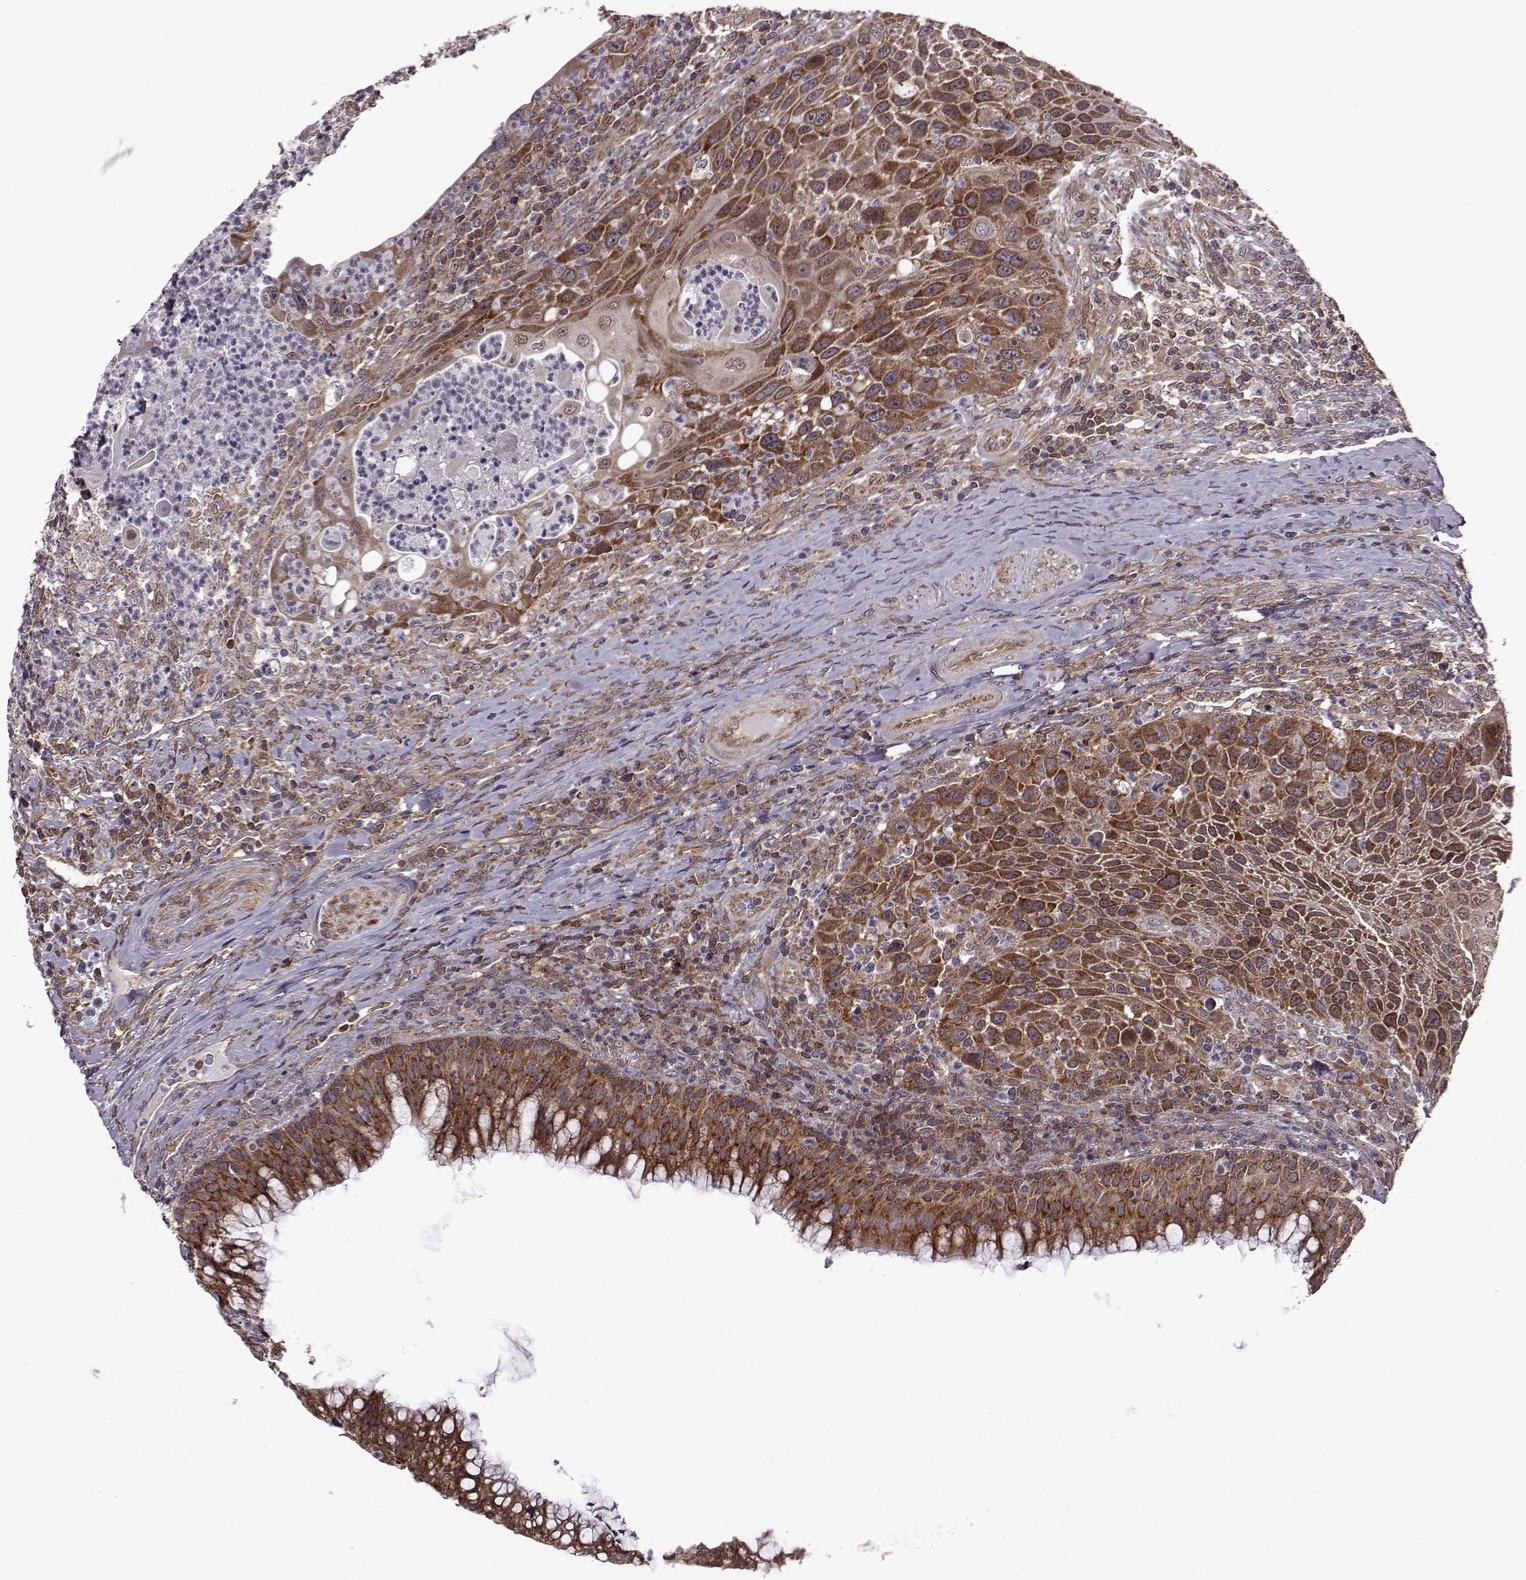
{"staining": {"intensity": "strong", "quantity": ">75%", "location": "cytoplasmic/membranous"}, "tissue": "head and neck cancer", "cell_type": "Tumor cells", "image_type": "cancer", "snomed": [{"axis": "morphology", "description": "Squamous cell carcinoma, NOS"}, {"axis": "topography", "description": "Head-Neck"}], "caption": "The photomicrograph displays immunohistochemical staining of head and neck squamous cell carcinoma. There is strong cytoplasmic/membranous positivity is identified in about >75% of tumor cells.", "gene": "URI1", "patient": {"sex": "male", "age": 69}}